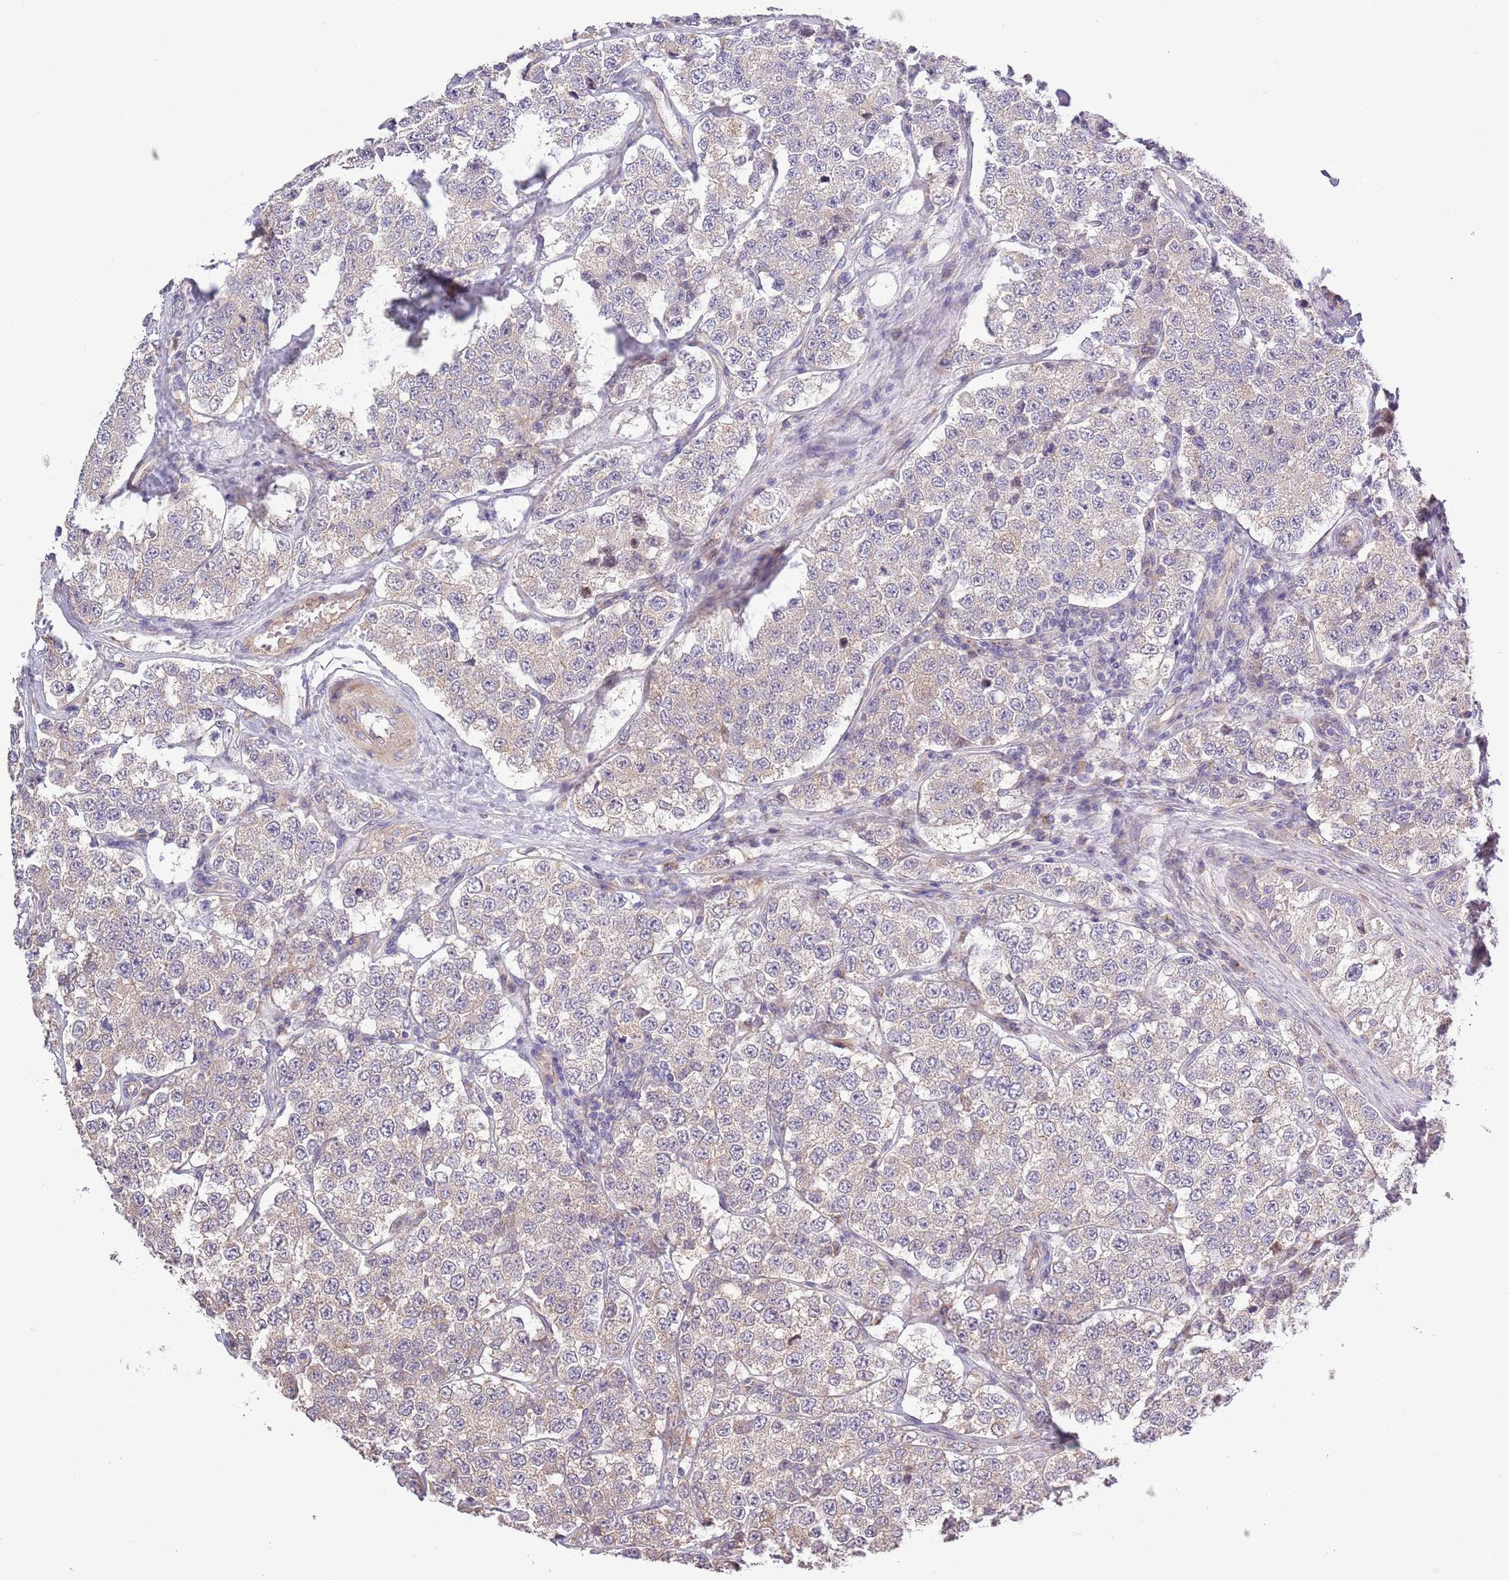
{"staining": {"intensity": "weak", "quantity": "<25%", "location": "cytoplasmic/membranous"}, "tissue": "testis cancer", "cell_type": "Tumor cells", "image_type": "cancer", "snomed": [{"axis": "morphology", "description": "Seminoma, NOS"}, {"axis": "topography", "description": "Testis"}], "caption": "Tumor cells show no significant protein expression in seminoma (testis). Brightfield microscopy of immunohistochemistry stained with DAB (brown) and hematoxylin (blue), captured at high magnification.", "gene": "LIPJ", "patient": {"sex": "male", "age": 34}}